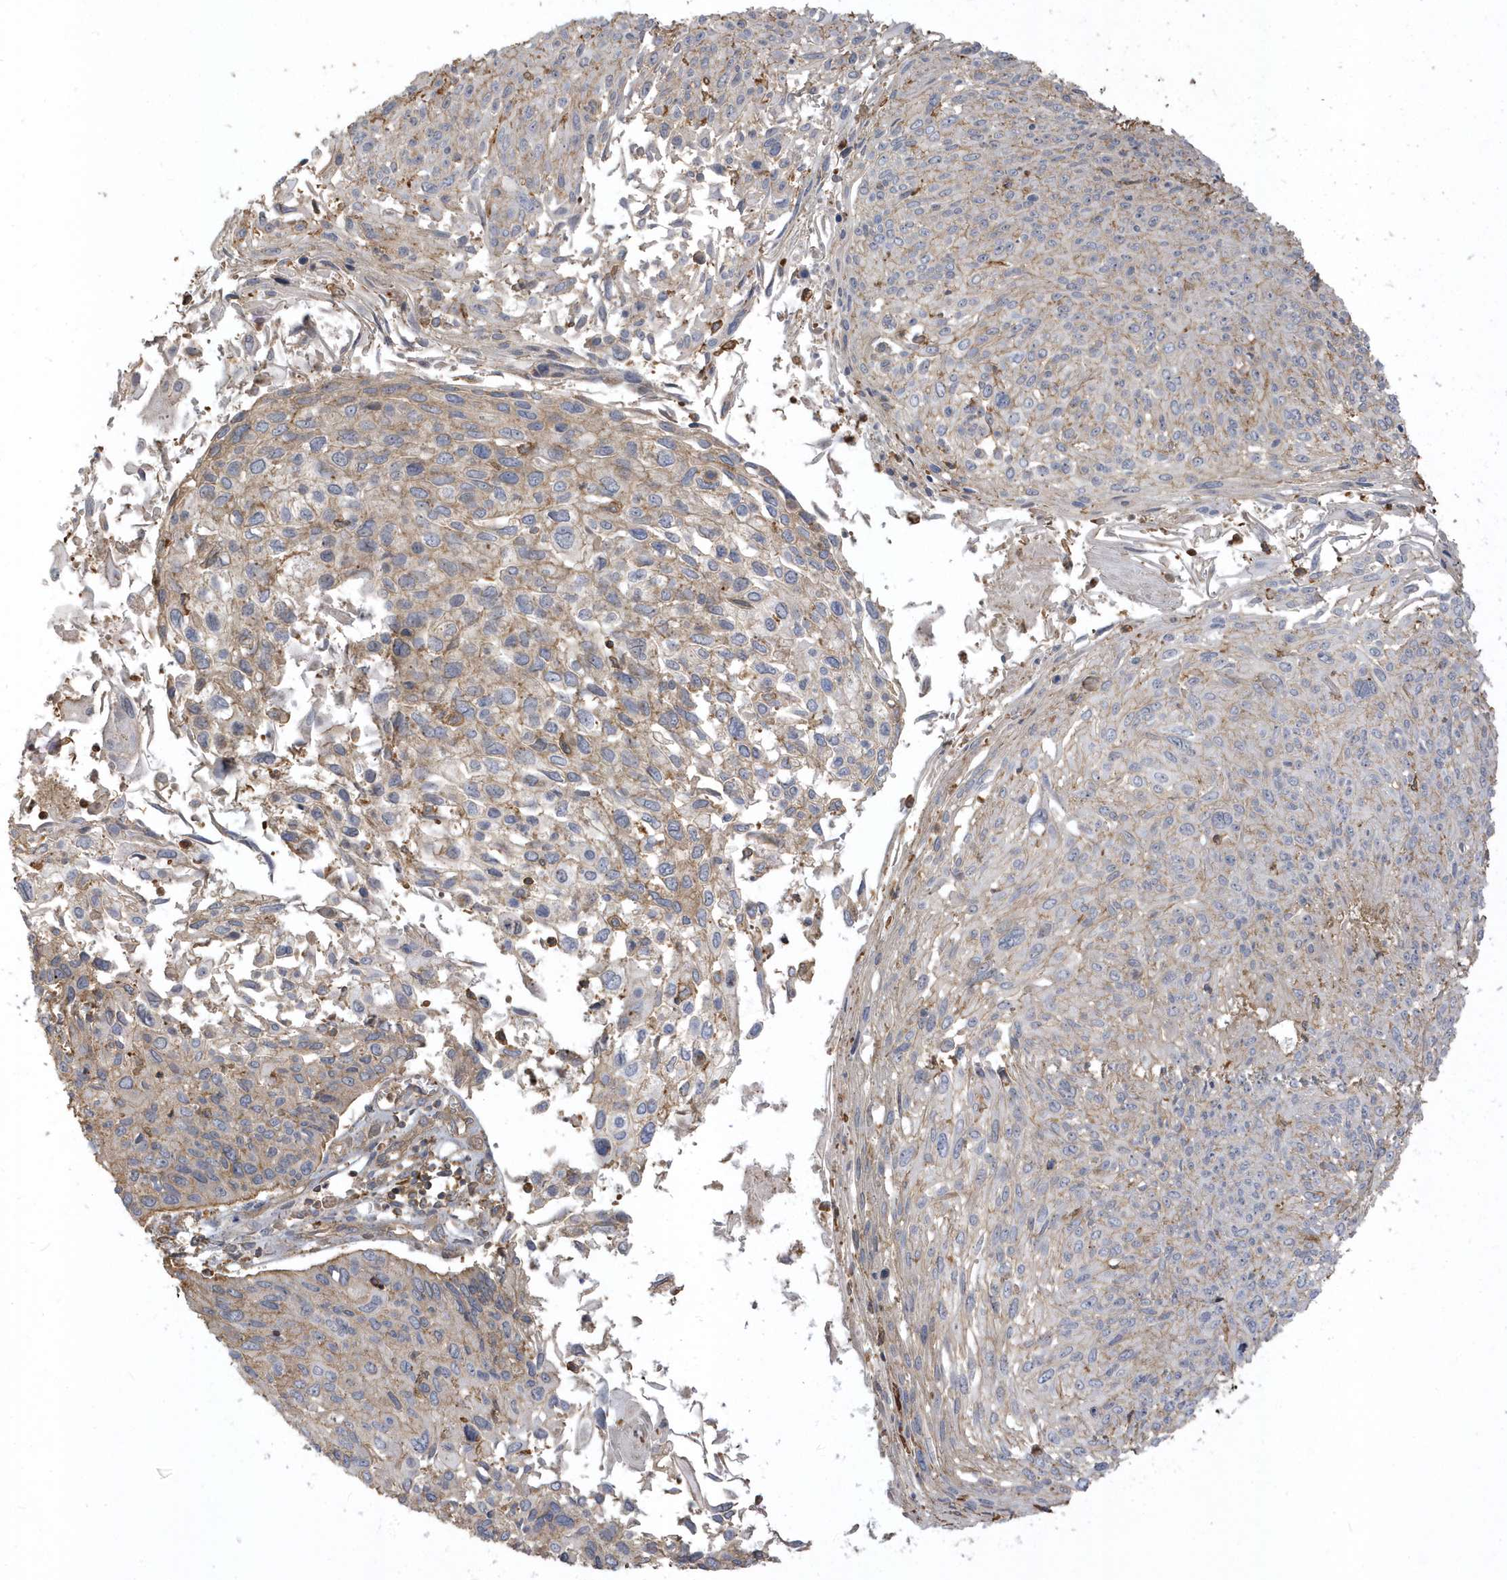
{"staining": {"intensity": "moderate", "quantity": "<25%", "location": "cytoplasmic/membranous"}, "tissue": "cervical cancer", "cell_type": "Tumor cells", "image_type": "cancer", "snomed": [{"axis": "morphology", "description": "Squamous cell carcinoma, NOS"}, {"axis": "topography", "description": "Cervix"}], "caption": "Immunohistochemistry of human cervical squamous cell carcinoma demonstrates low levels of moderate cytoplasmic/membranous positivity in approximately <25% of tumor cells. (DAB = brown stain, brightfield microscopy at high magnification).", "gene": "ZBTB8A", "patient": {"sex": "female", "age": 51}}